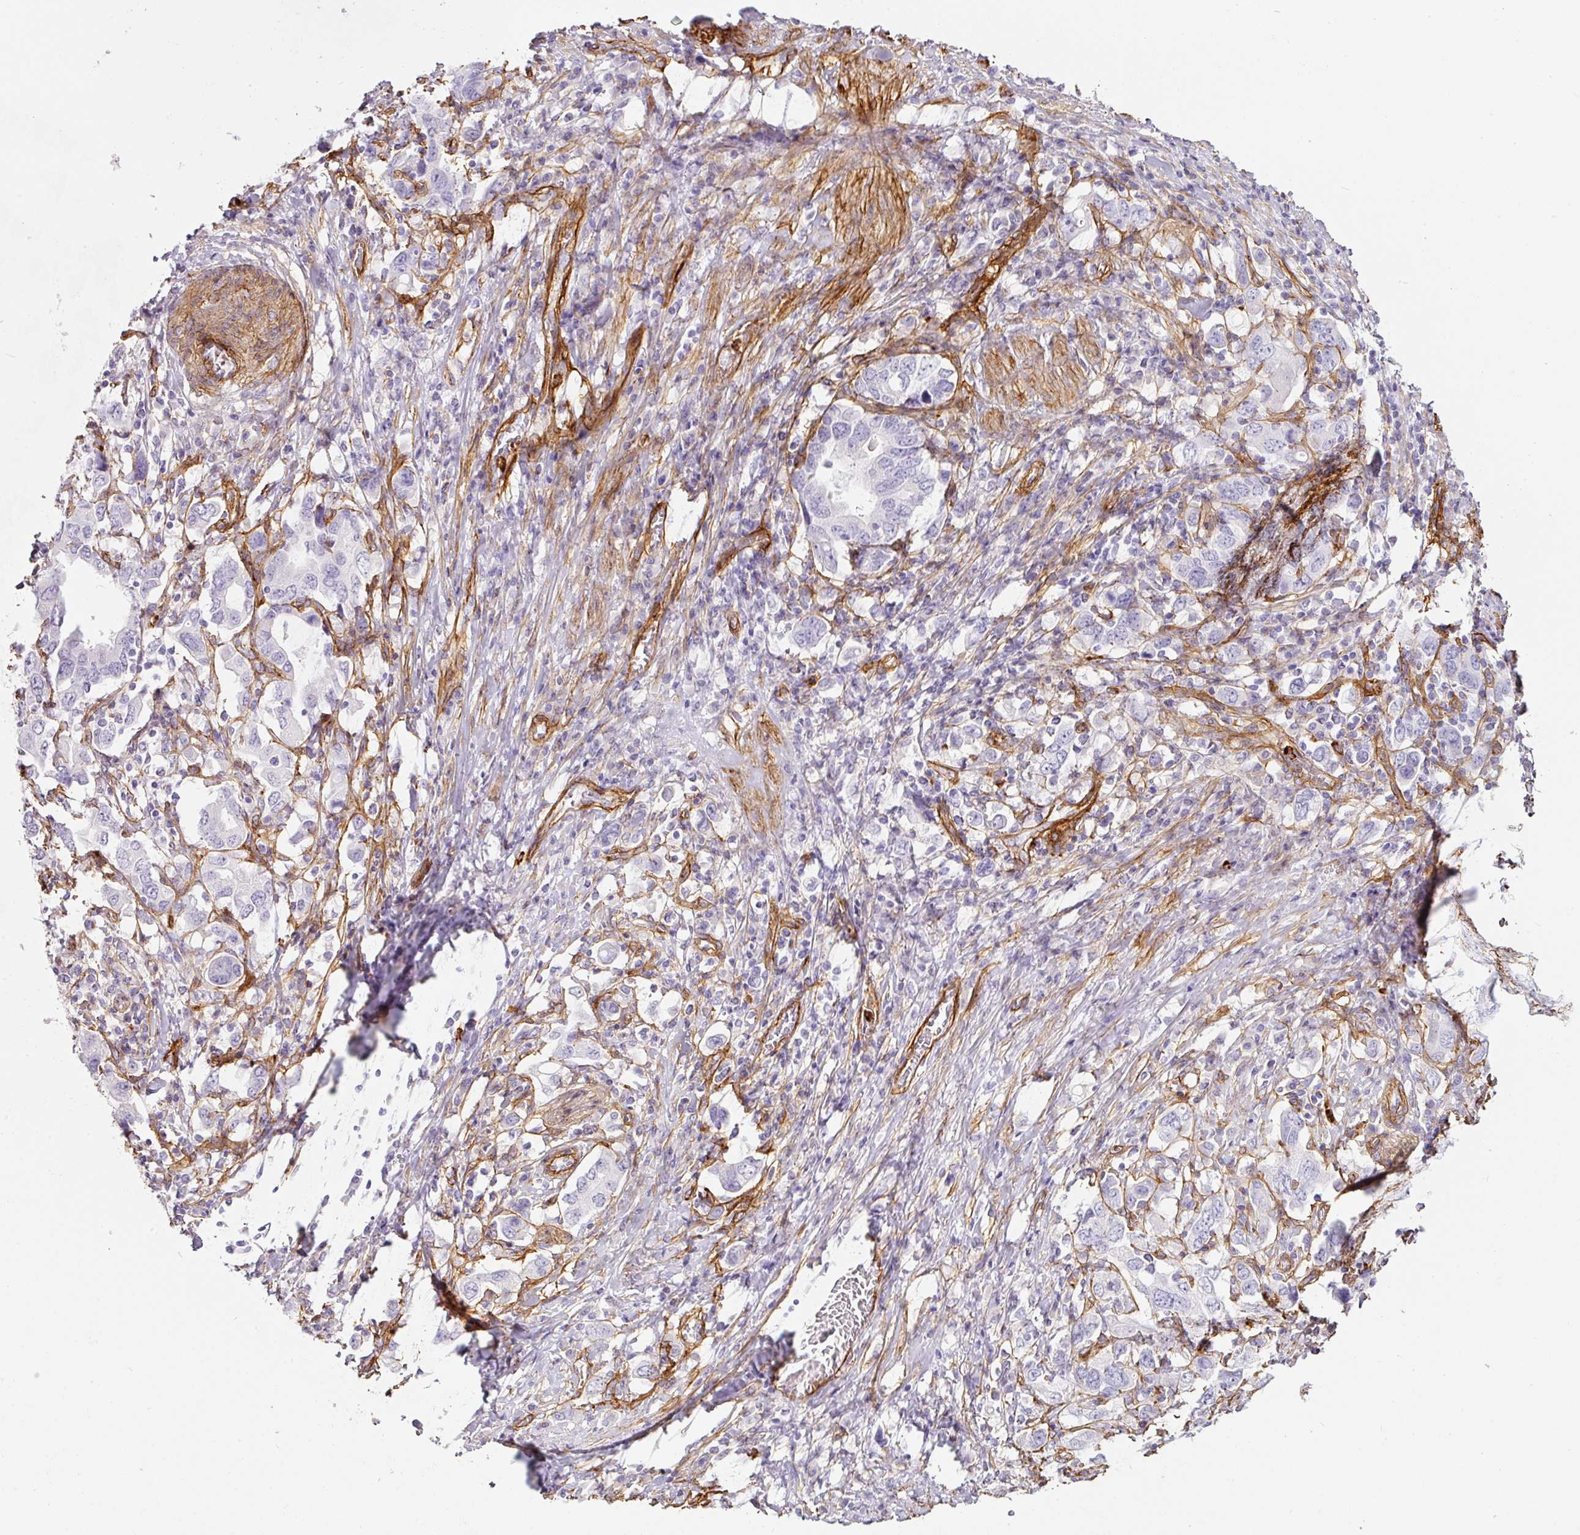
{"staining": {"intensity": "negative", "quantity": "none", "location": "none"}, "tissue": "stomach cancer", "cell_type": "Tumor cells", "image_type": "cancer", "snomed": [{"axis": "morphology", "description": "Adenocarcinoma, NOS"}, {"axis": "topography", "description": "Stomach, upper"}, {"axis": "topography", "description": "Stomach"}], "caption": "This histopathology image is of stomach cancer (adenocarcinoma) stained with IHC to label a protein in brown with the nuclei are counter-stained blue. There is no positivity in tumor cells.", "gene": "LOXL4", "patient": {"sex": "male", "age": 62}}